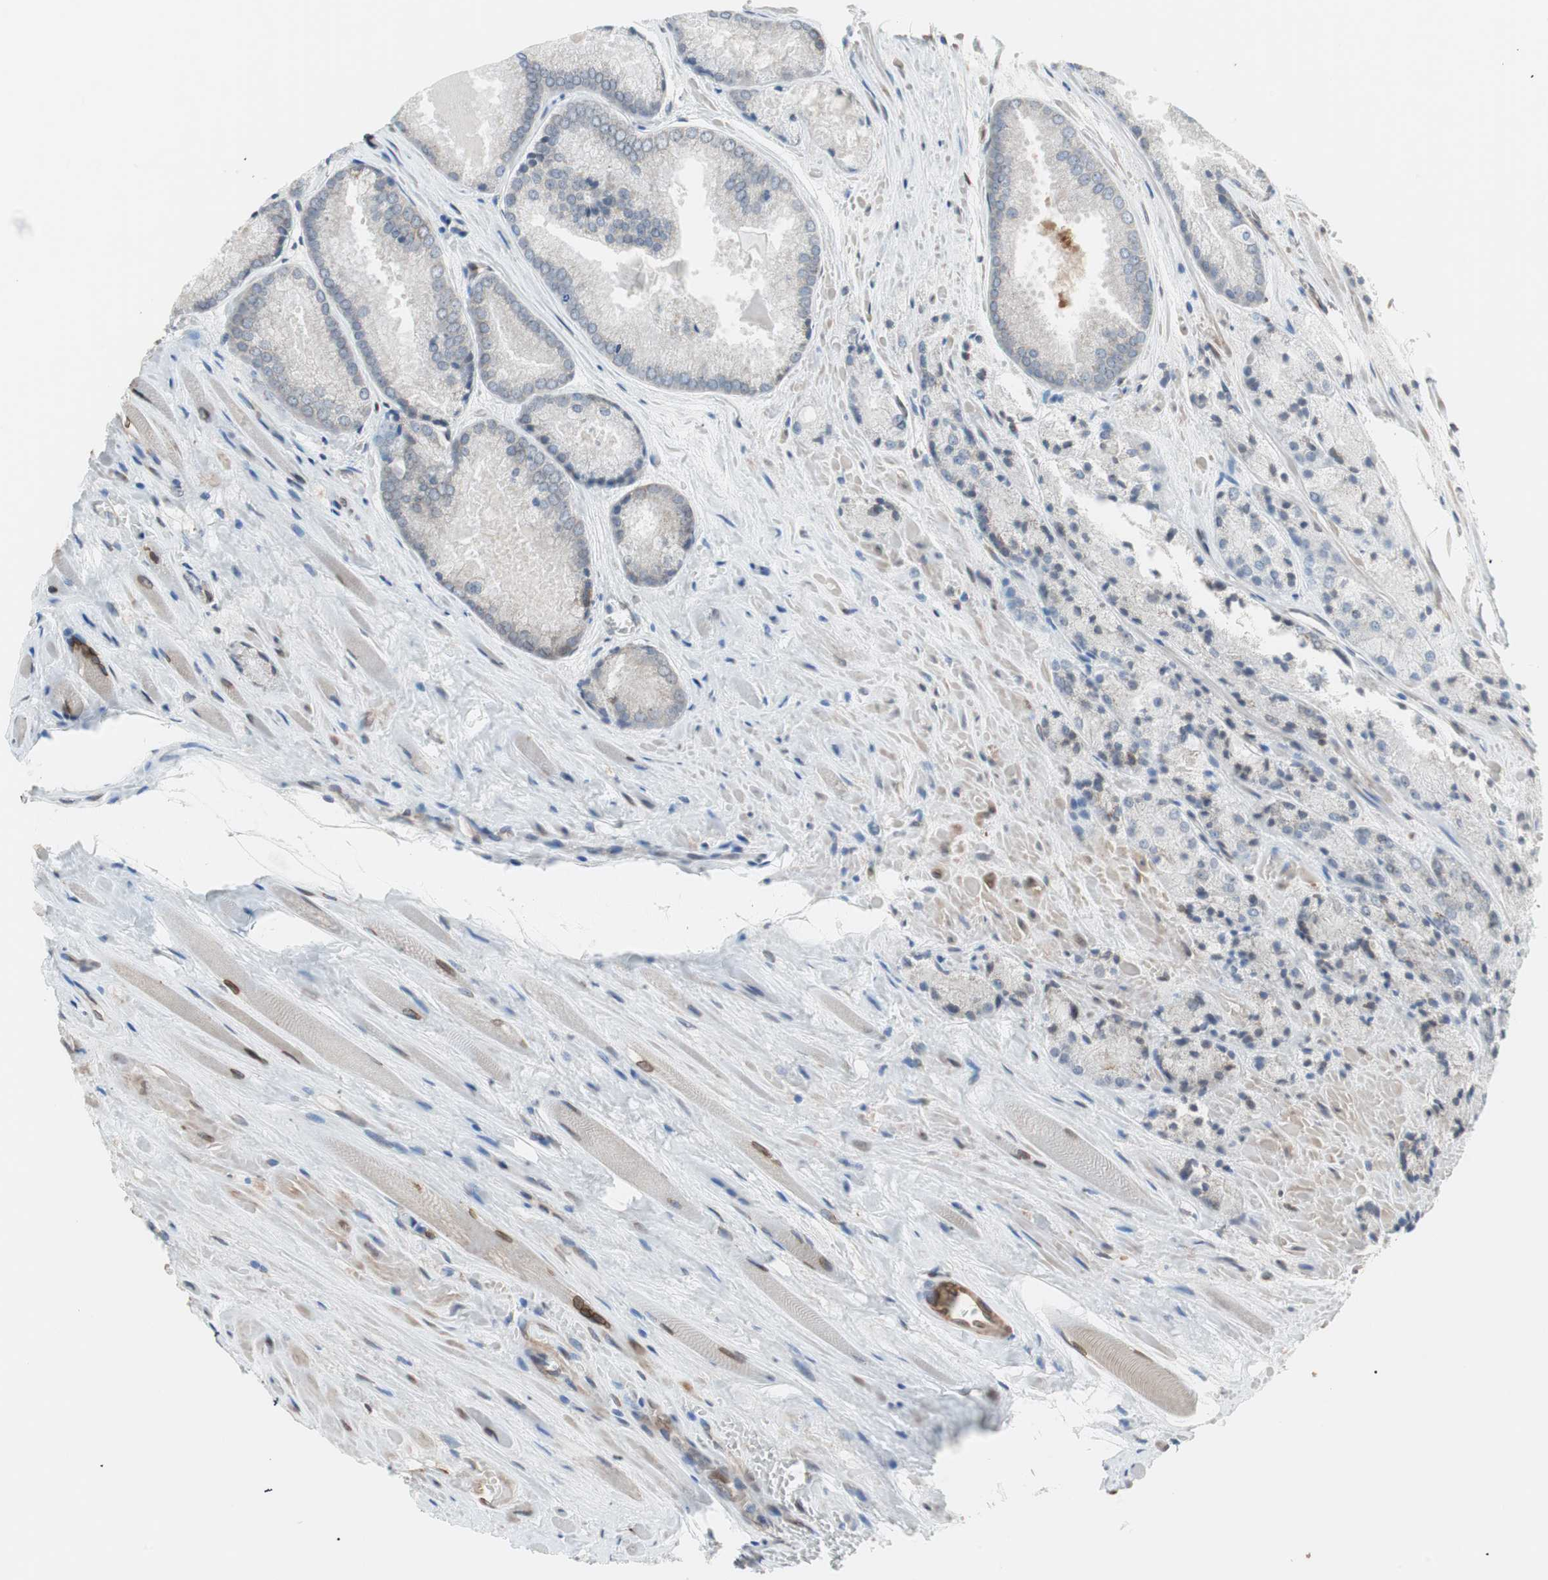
{"staining": {"intensity": "negative", "quantity": "none", "location": "none"}, "tissue": "prostate cancer", "cell_type": "Tumor cells", "image_type": "cancer", "snomed": [{"axis": "morphology", "description": "Adenocarcinoma, Low grade"}, {"axis": "topography", "description": "Prostate"}], "caption": "DAB (3,3'-diaminobenzidine) immunohistochemical staining of human prostate low-grade adenocarcinoma demonstrates no significant expression in tumor cells.", "gene": "ARNT2", "patient": {"sex": "male", "age": 64}}